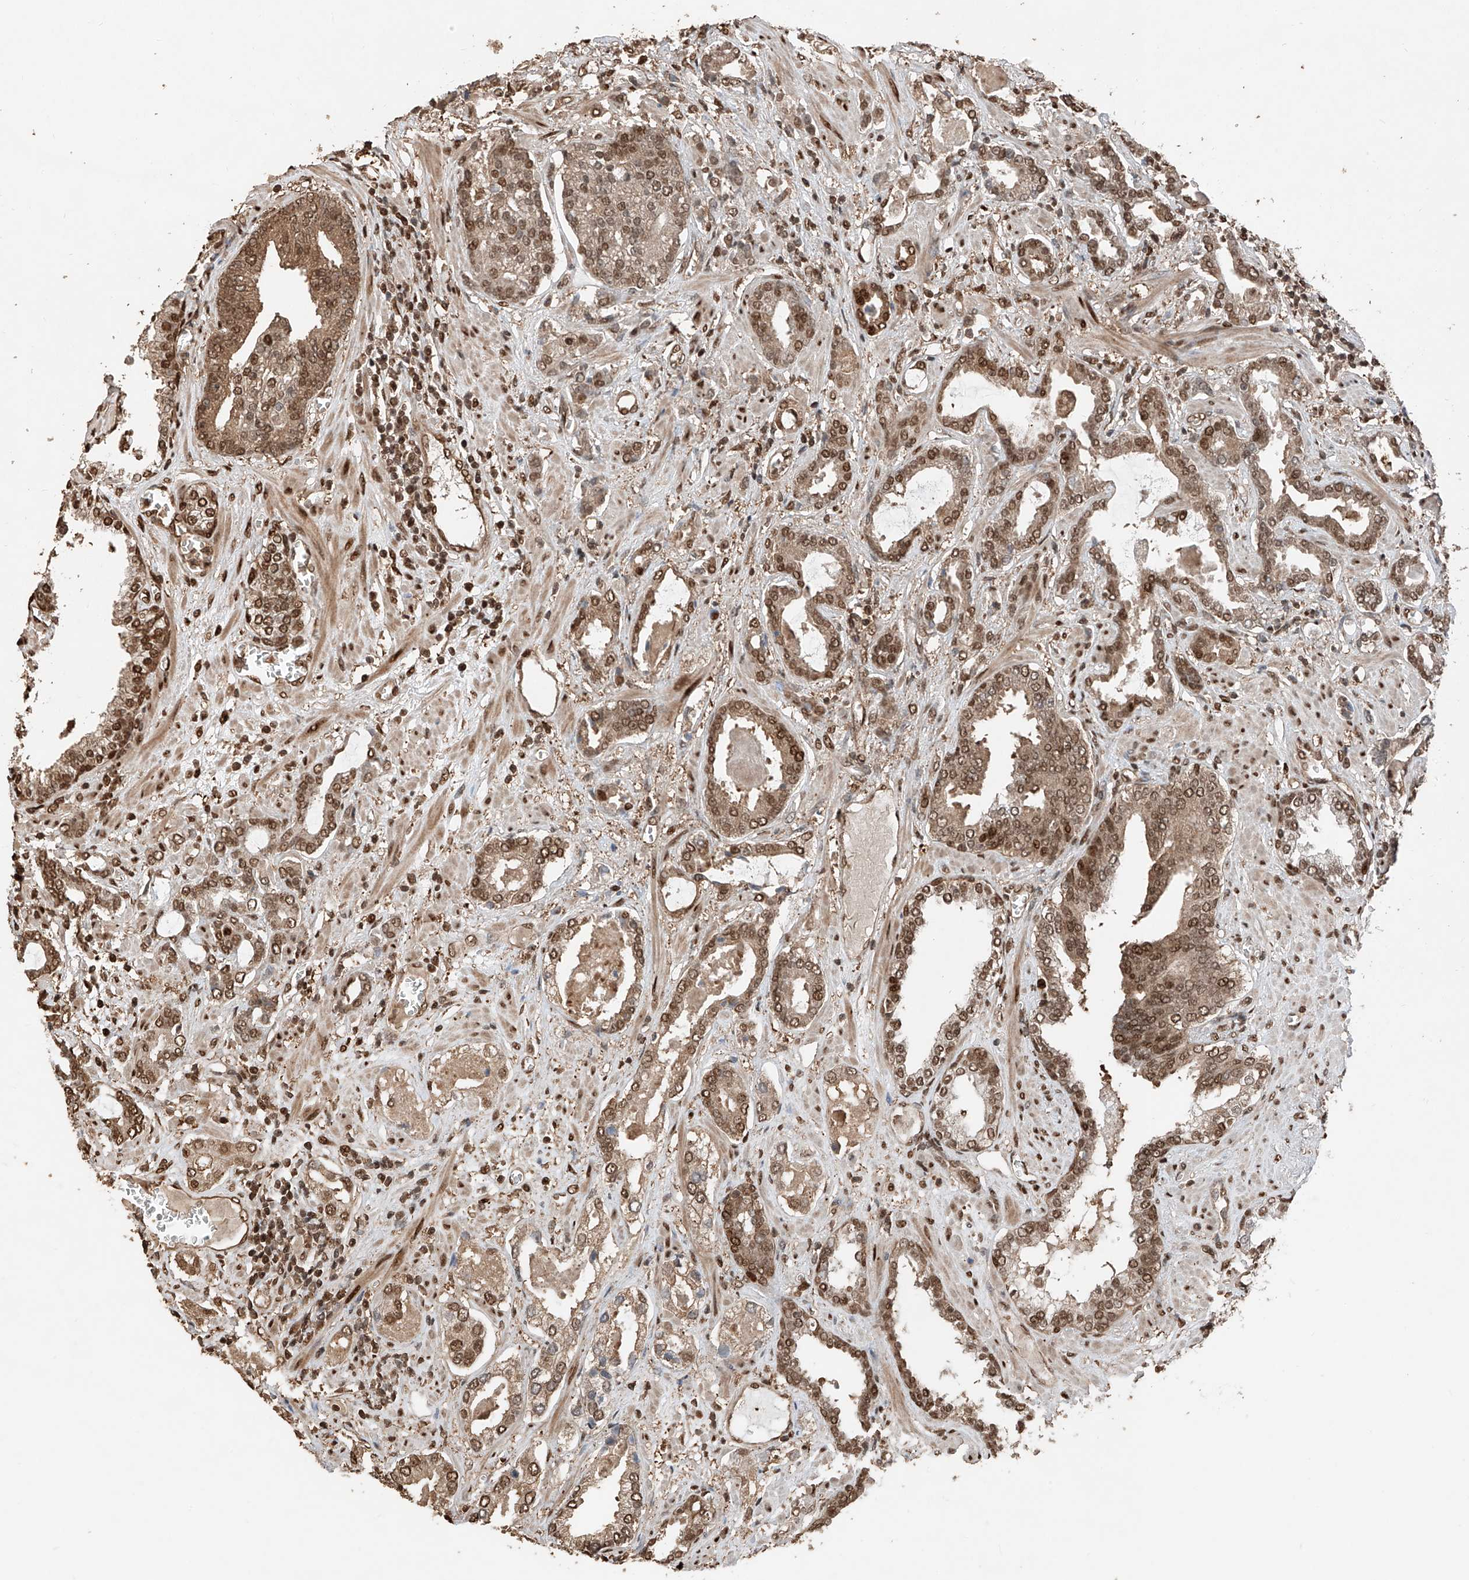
{"staining": {"intensity": "moderate", "quantity": ">75%", "location": "nuclear"}, "tissue": "prostate cancer", "cell_type": "Tumor cells", "image_type": "cancer", "snomed": [{"axis": "morphology", "description": "Adenocarcinoma, High grade"}, {"axis": "topography", "description": "Prostate and seminal vesicle, NOS"}], "caption": "Prostate cancer stained with a brown dye shows moderate nuclear positive staining in about >75% of tumor cells.", "gene": "RMND1", "patient": {"sex": "male", "age": 67}}